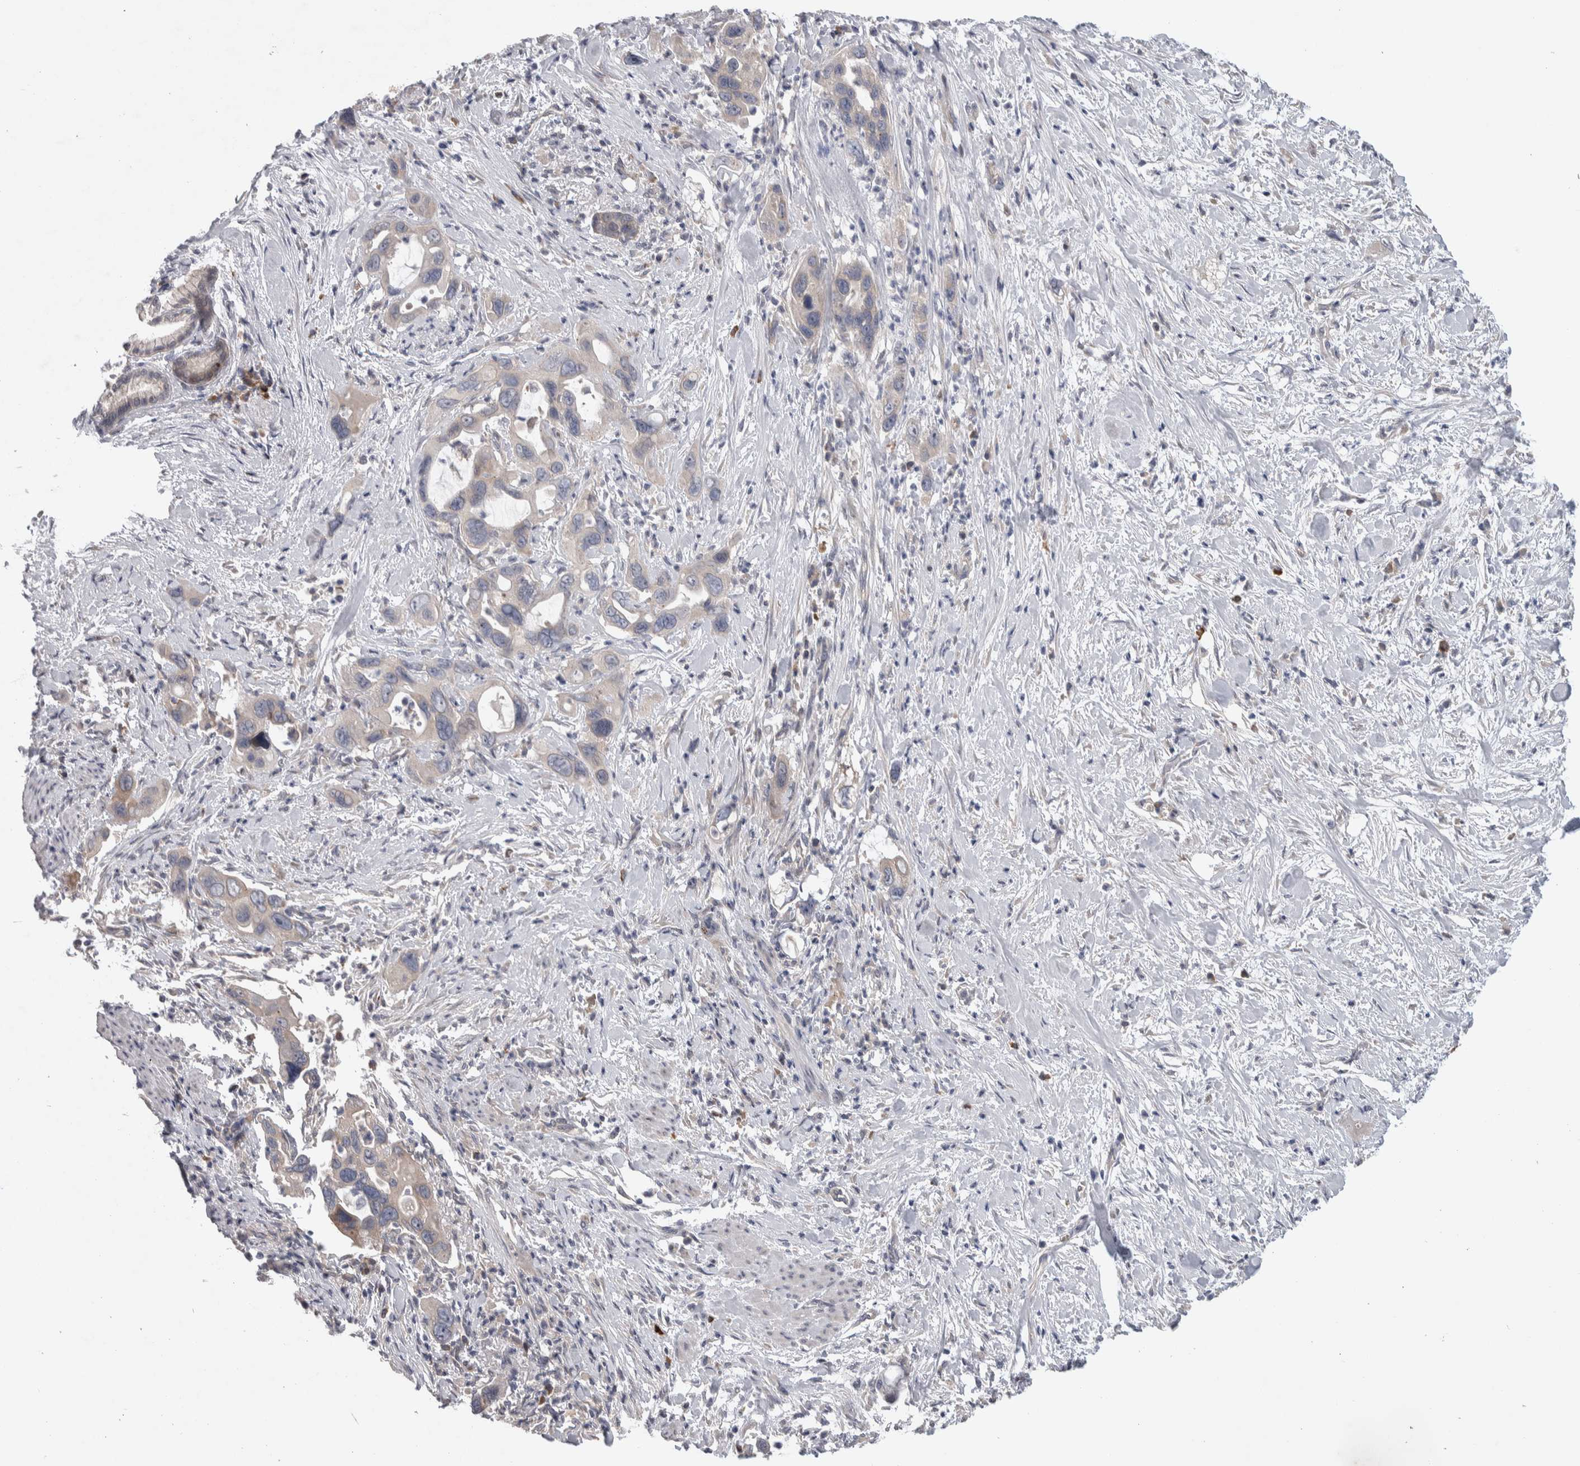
{"staining": {"intensity": "weak", "quantity": "25%-75%", "location": "cytoplasmic/membranous"}, "tissue": "pancreatic cancer", "cell_type": "Tumor cells", "image_type": "cancer", "snomed": [{"axis": "morphology", "description": "Adenocarcinoma, NOS"}, {"axis": "topography", "description": "Pancreas"}], "caption": "Tumor cells demonstrate weak cytoplasmic/membranous expression in about 25%-75% of cells in pancreatic cancer (adenocarcinoma).", "gene": "IBTK", "patient": {"sex": "female", "age": 70}}